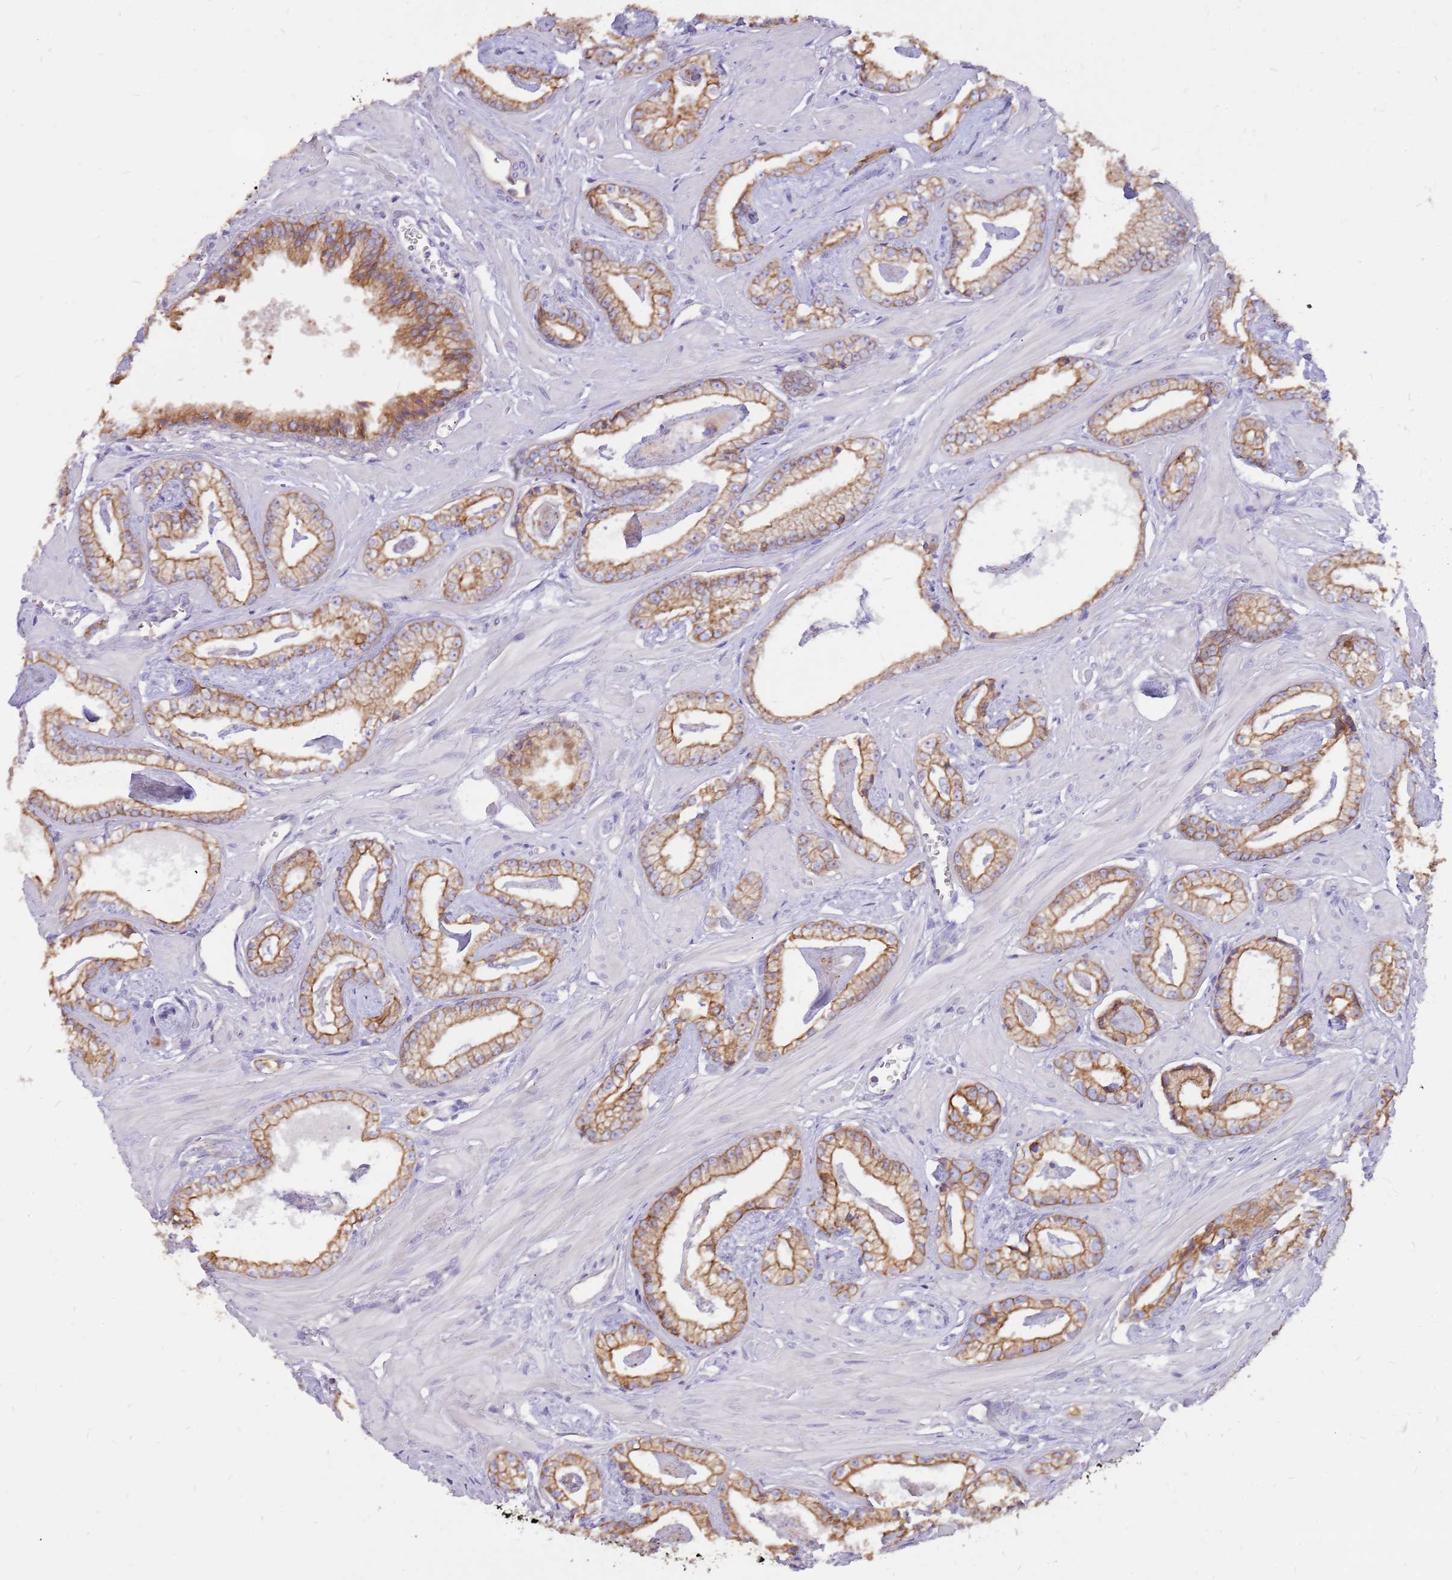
{"staining": {"intensity": "moderate", "quantity": ">75%", "location": "cytoplasmic/membranous"}, "tissue": "prostate cancer", "cell_type": "Tumor cells", "image_type": "cancer", "snomed": [{"axis": "morphology", "description": "Adenocarcinoma, Low grade"}, {"axis": "topography", "description": "Prostate"}], "caption": "Prostate adenocarcinoma (low-grade) tissue displays moderate cytoplasmic/membranous positivity in about >75% of tumor cells", "gene": "WASHC4", "patient": {"sex": "male", "age": 60}}